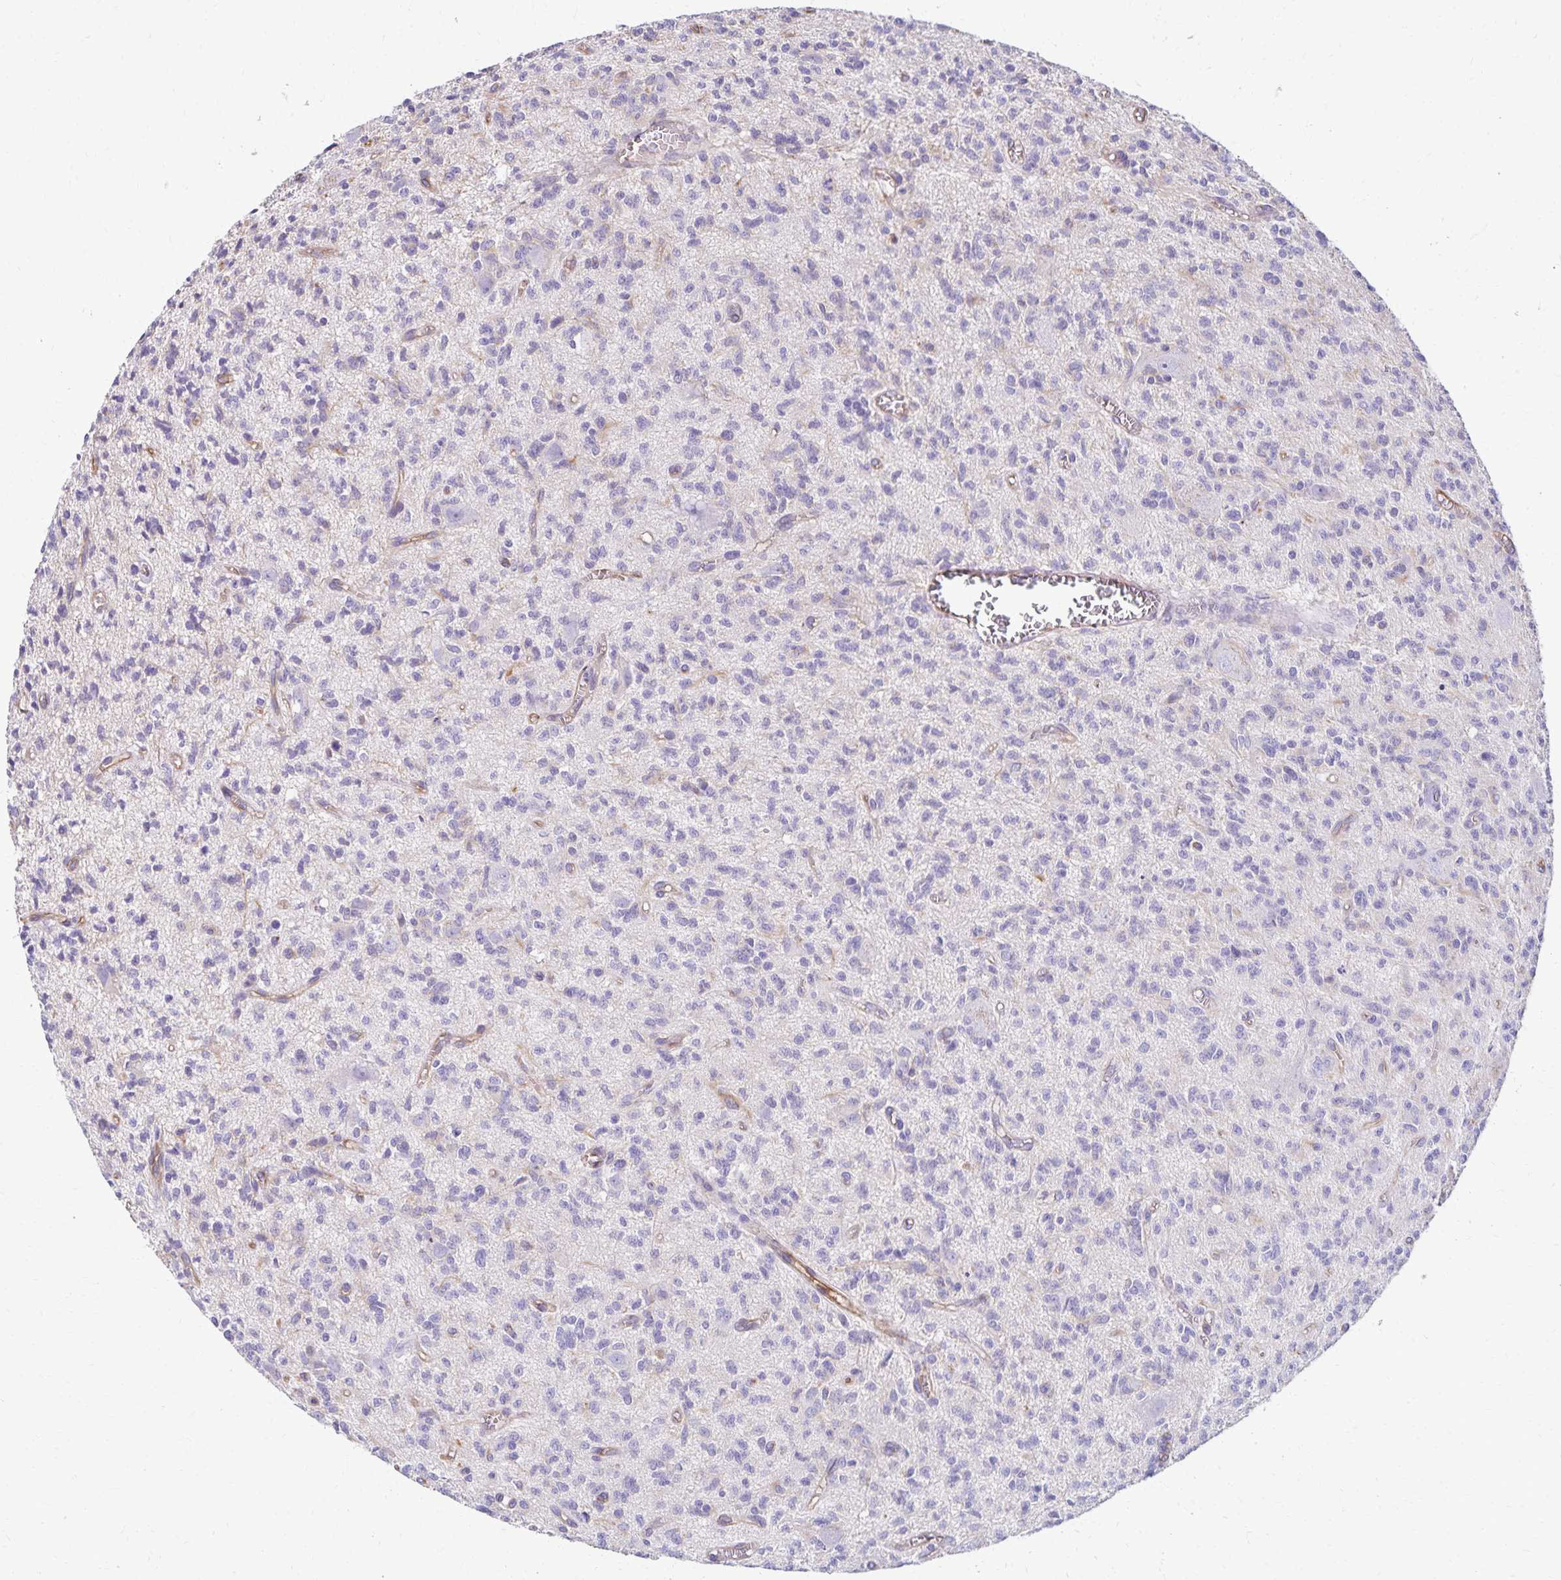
{"staining": {"intensity": "negative", "quantity": "none", "location": "none"}, "tissue": "glioma", "cell_type": "Tumor cells", "image_type": "cancer", "snomed": [{"axis": "morphology", "description": "Glioma, malignant, Low grade"}, {"axis": "topography", "description": "Brain"}], "caption": "Protein analysis of glioma shows no significant positivity in tumor cells.", "gene": "TRPV6", "patient": {"sex": "male", "age": 64}}